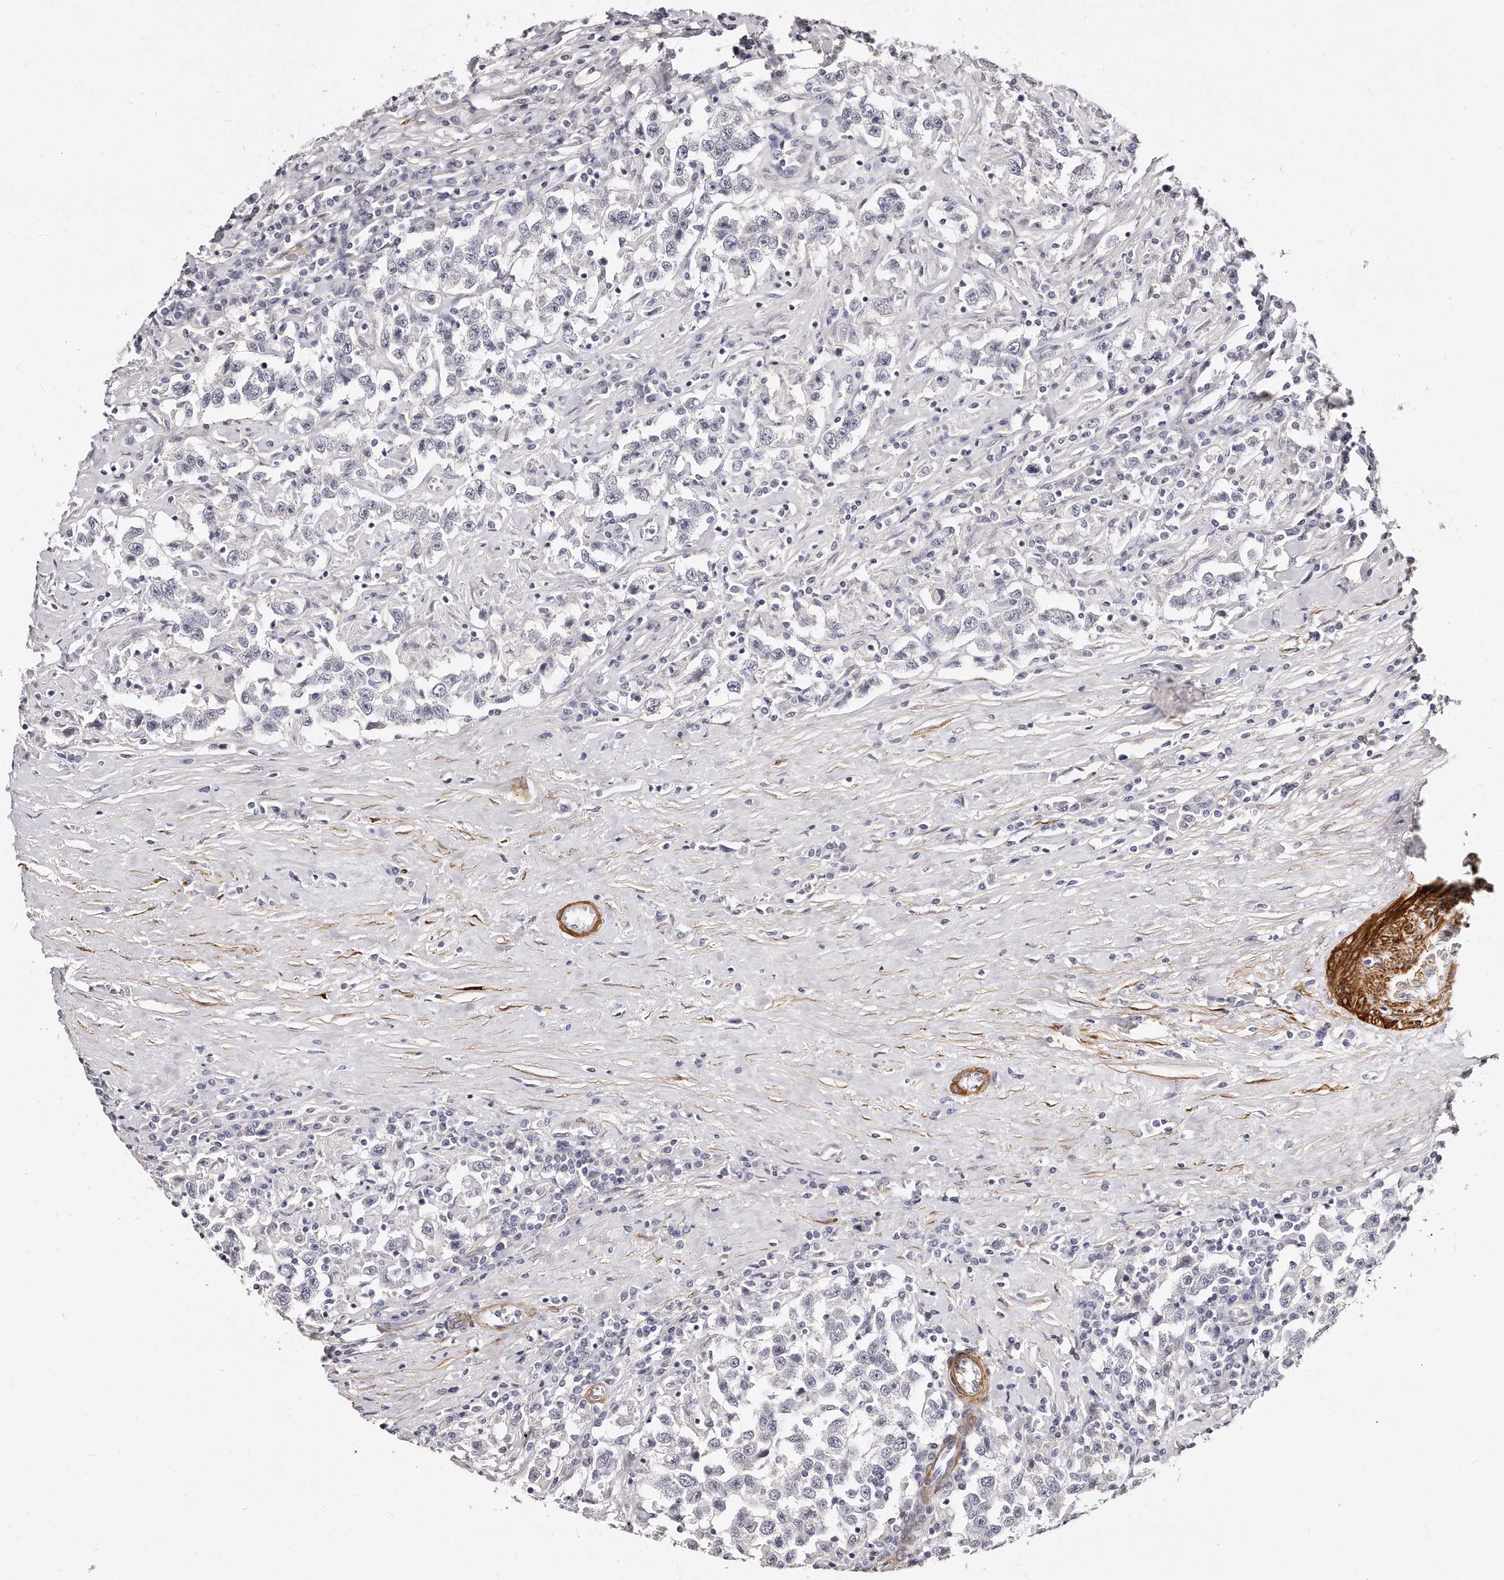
{"staining": {"intensity": "negative", "quantity": "none", "location": "none"}, "tissue": "testis cancer", "cell_type": "Tumor cells", "image_type": "cancer", "snomed": [{"axis": "morphology", "description": "Seminoma, NOS"}, {"axis": "topography", "description": "Testis"}], "caption": "Testis cancer (seminoma) was stained to show a protein in brown. There is no significant expression in tumor cells.", "gene": "LMOD1", "patient": {"sex": "male", "age": 41}}